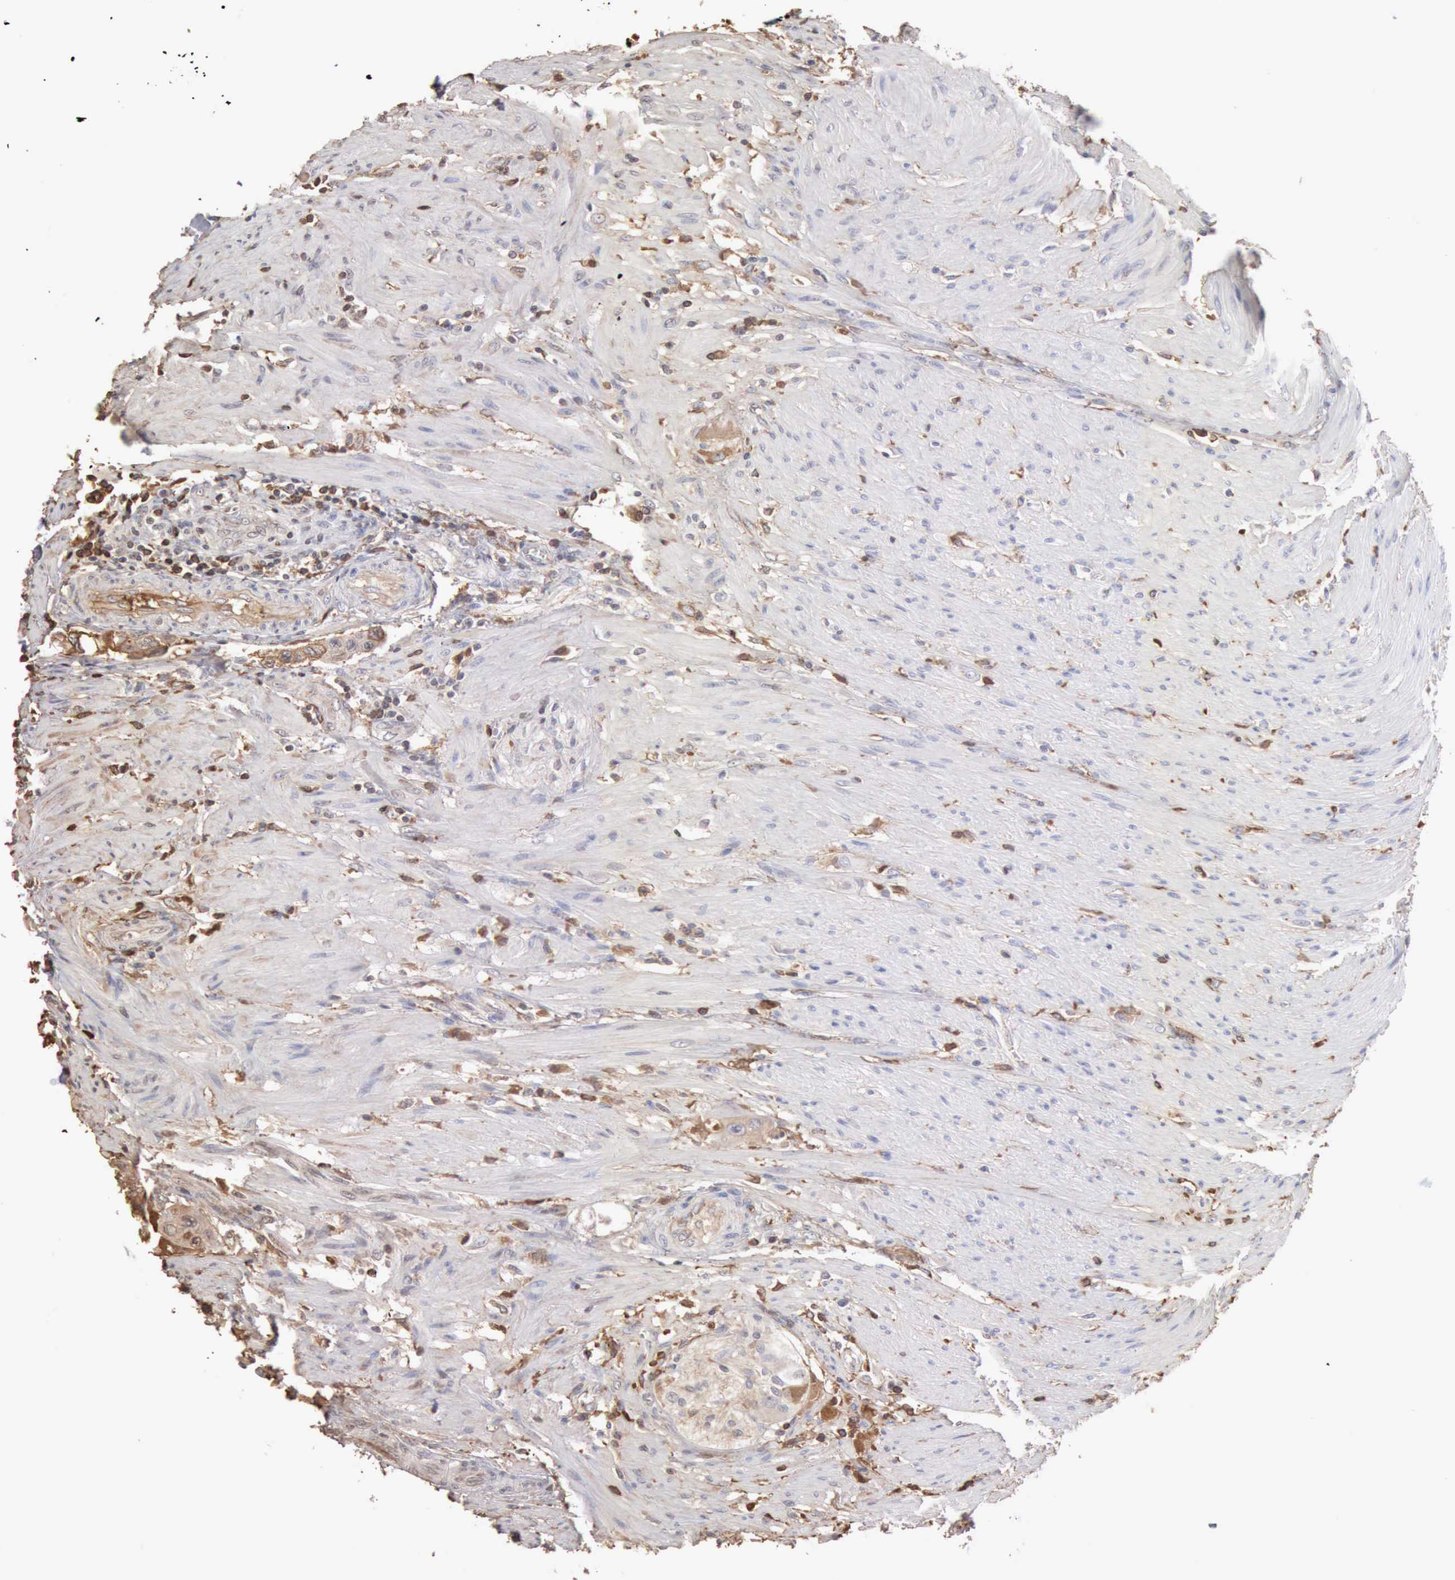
{"staining": {"intensity": "weak", "quantity": "25%-75%", "location": "cytoplasmic/membranous"}, "tissue": "colorectal cancer", "cell_type": "Tumor cells", "image_type": "cancer", "snomed": [{"axis": "morphology", "description": "Adenocarcinoma, NOS"}, {"axis": "topography", "description": "Colon"}], "caption": "Colorectal cancer stained for a protein (brown) displays weak cytoplasmic/membranous positive staining in about 25%-75% of tumor cells.", "gene": "SERPINA1", "patient": {"sex": "female", "age": 46}}